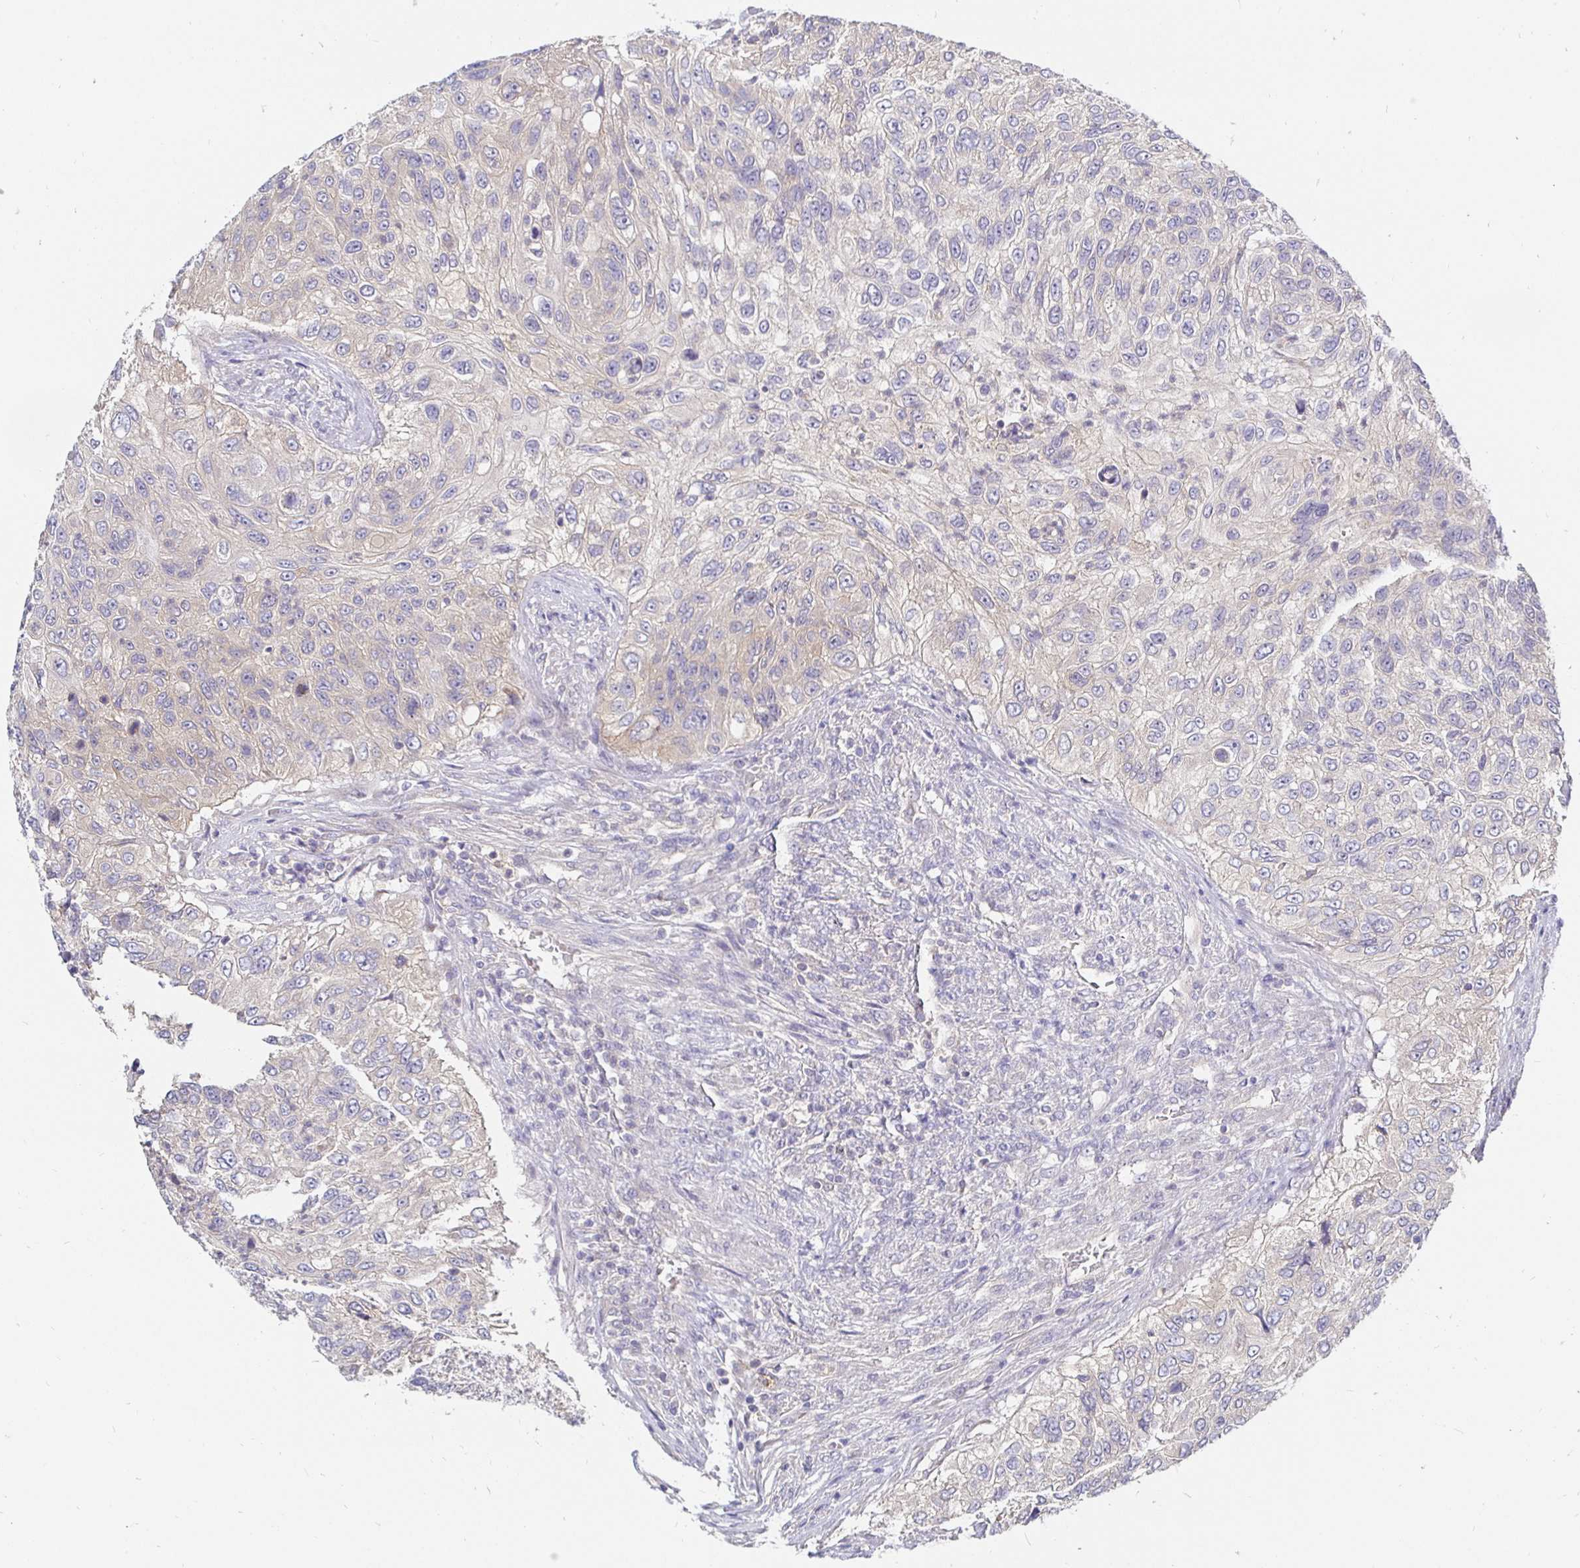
{"staining": {"intensity": "negative", "quantity": "none", "location": "none"}, "tissue": "urothelial cancer", "cell_type": "Tumor cells", "image_type": "cancer", "snomed": [{"axis": "morphology", "description": "Urothelial carcinoma, High grade"}, {"axis": "topography", "description": "Urinary bladder"}], "caption": "Immunohistochemical staining of human high-grade urothelial carcinoma reveals no significant staining in tumor cells. (Brightfield microscopy of DAB (3,3'-diaminobenzidine) immunohistochemistry (IHC) at high magnification).", "gene": "KIF21A", "patient": {"sex": "female", "age": 60}}